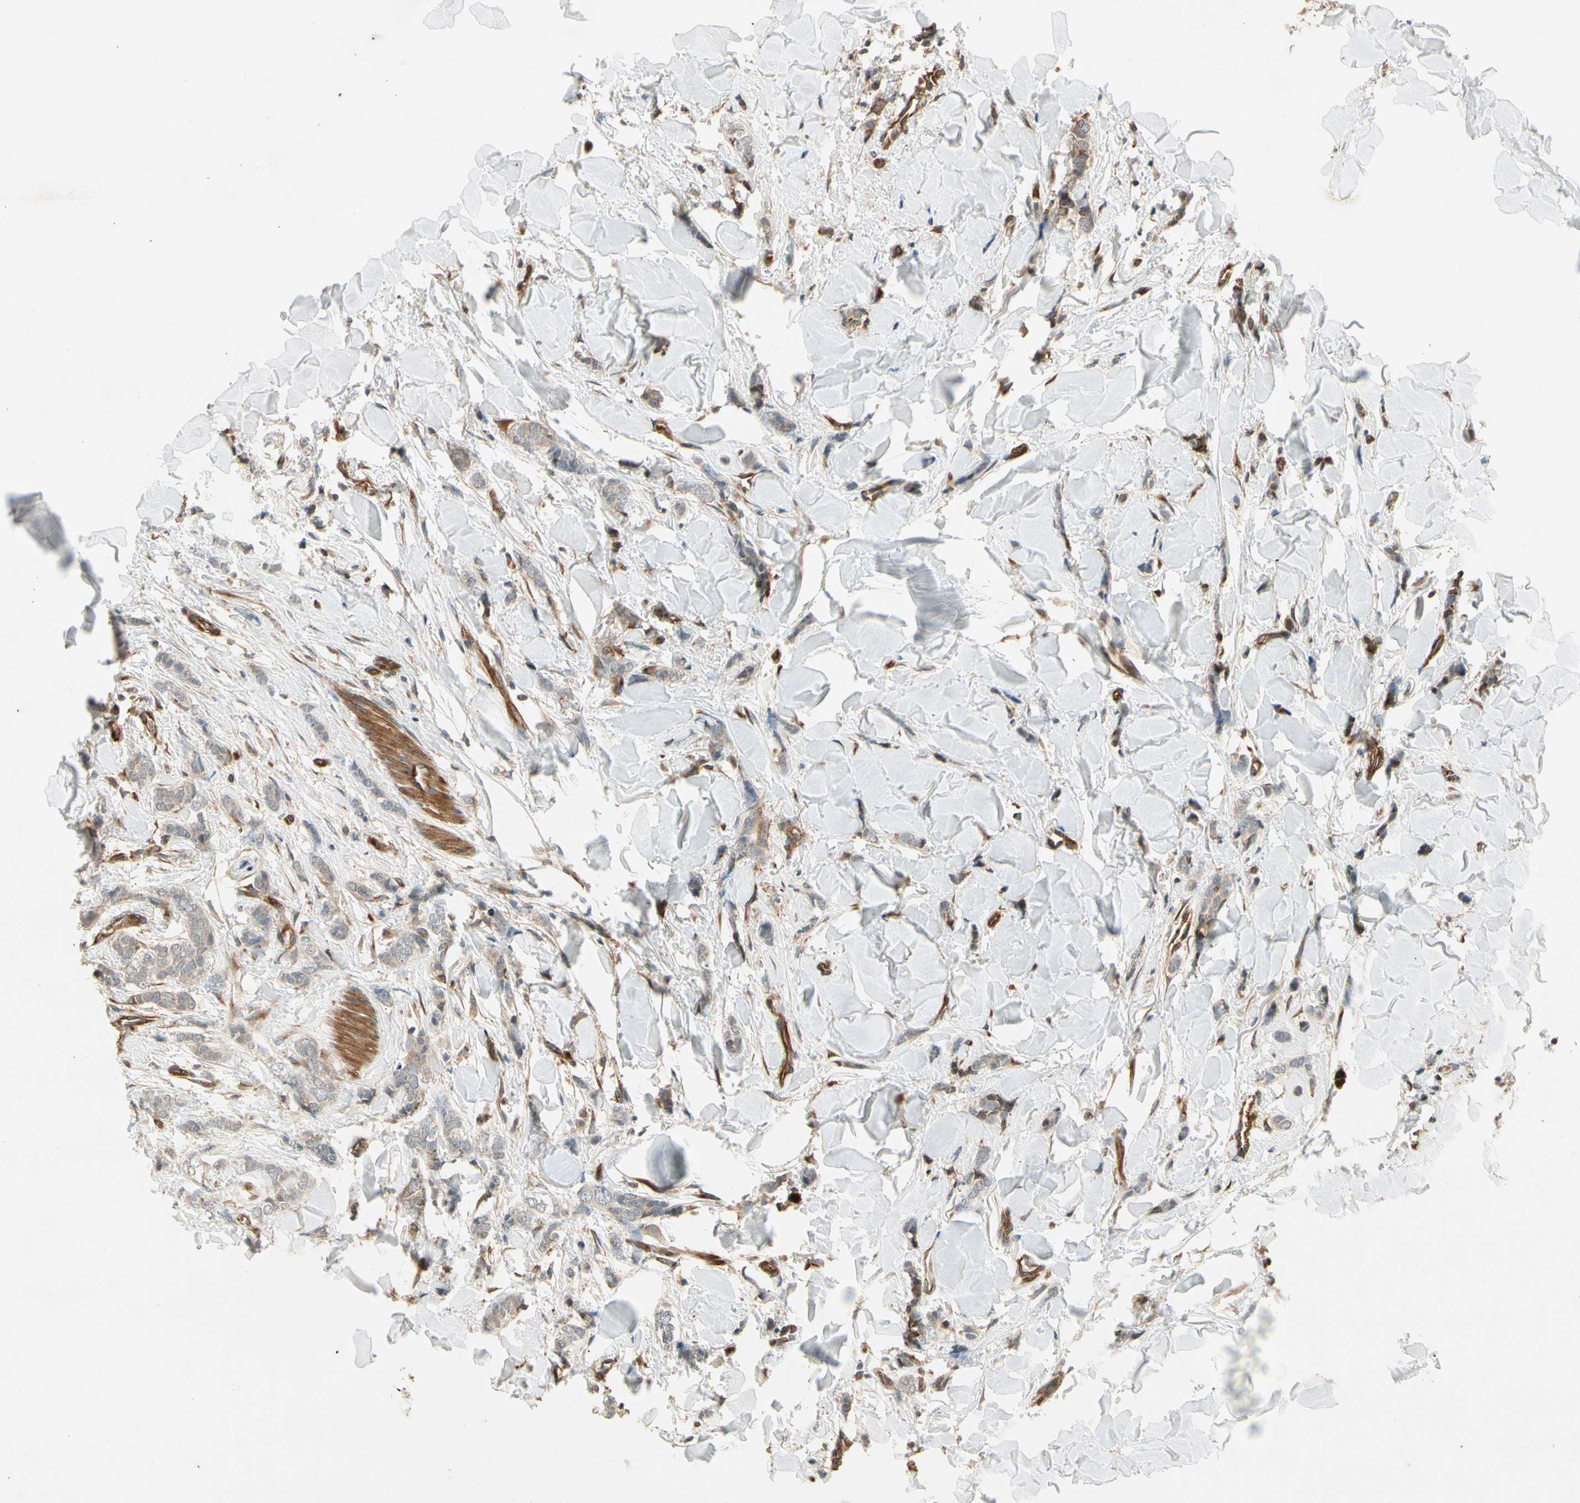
{"staining": {"intensity": "weak", "quantity": ">75%", "location": "cytoplasmic/membranous"}, "tissue": "breast cancer", "cell_type": "Tumor cells", "image_type": "cancer", "snomed": [{"axis": "morphology", "description": "Lobular carcinoma"}, {"axis": "topography", "description": "Skin"}, {"axis": "topography", "description": "Breast"}], "caption": "Approximately >75% of tumor cells in lobular carcinoma (breast) display weak cytoplasmic/membranous protein staining as visualized by brown immunohistochemical staining.", "gene": "ROCK2", "patient": {"sex": "female", "age": 46}}